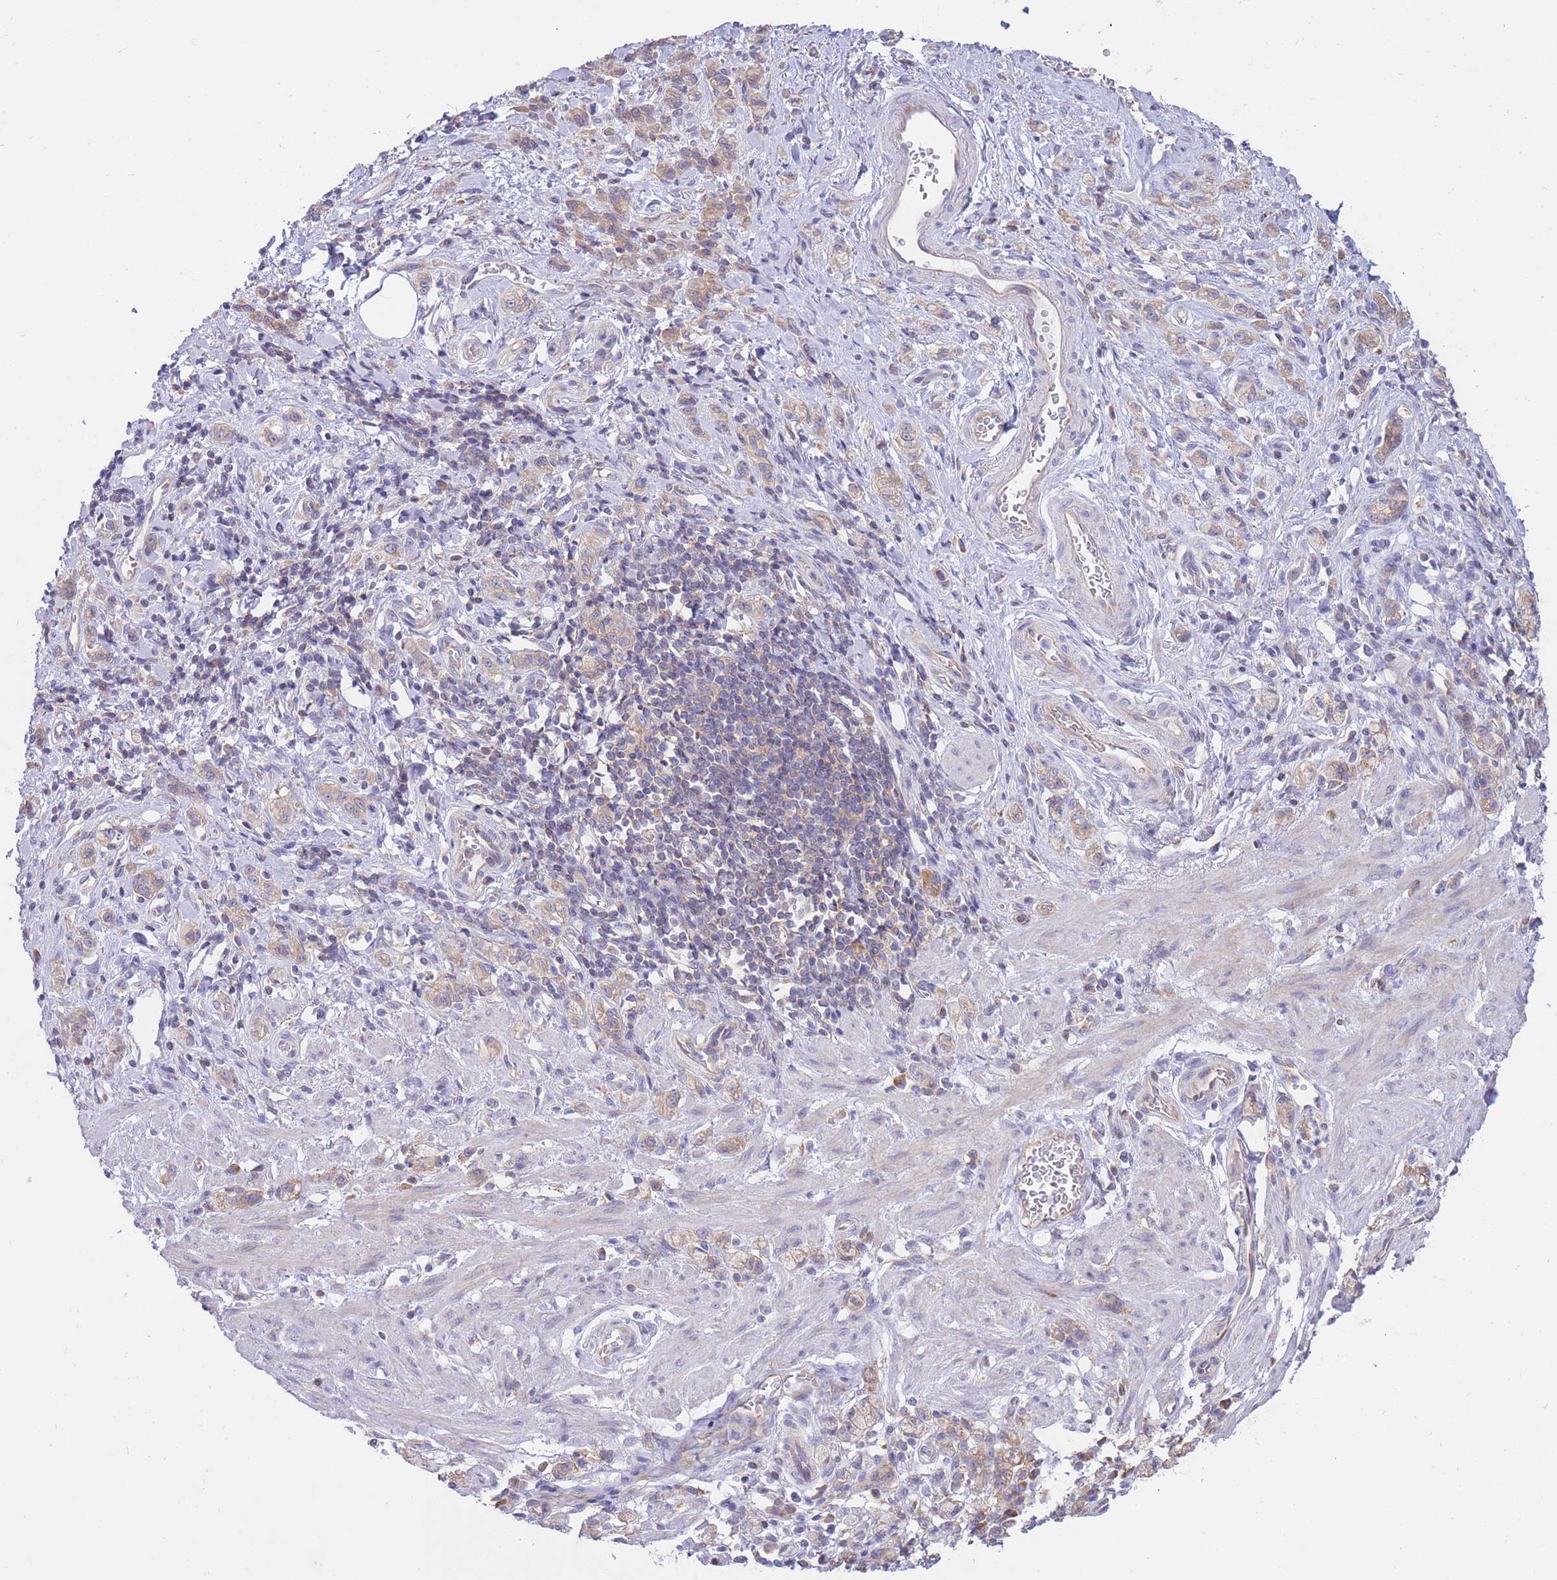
{"staining": {"intensity": "weak", "quantity": "25%-75%", "location": "cytoplasmic/membranous"}, "tissue": "stomach cancer", "cell_type": "Tumor cells", "image_type": "cancer", "snomed": [{"axis": "morphology", "description": "Adenocarcinoma, NOS"}, {"axis": "topography", "description": "Stomach"}], "caption": "Adenocarcinoma (stomach) stained with a protein marker exhibits weak staining in tumor cells.", "gene": "SH2B2", "patient": {"sex": "male", "age": 77}}